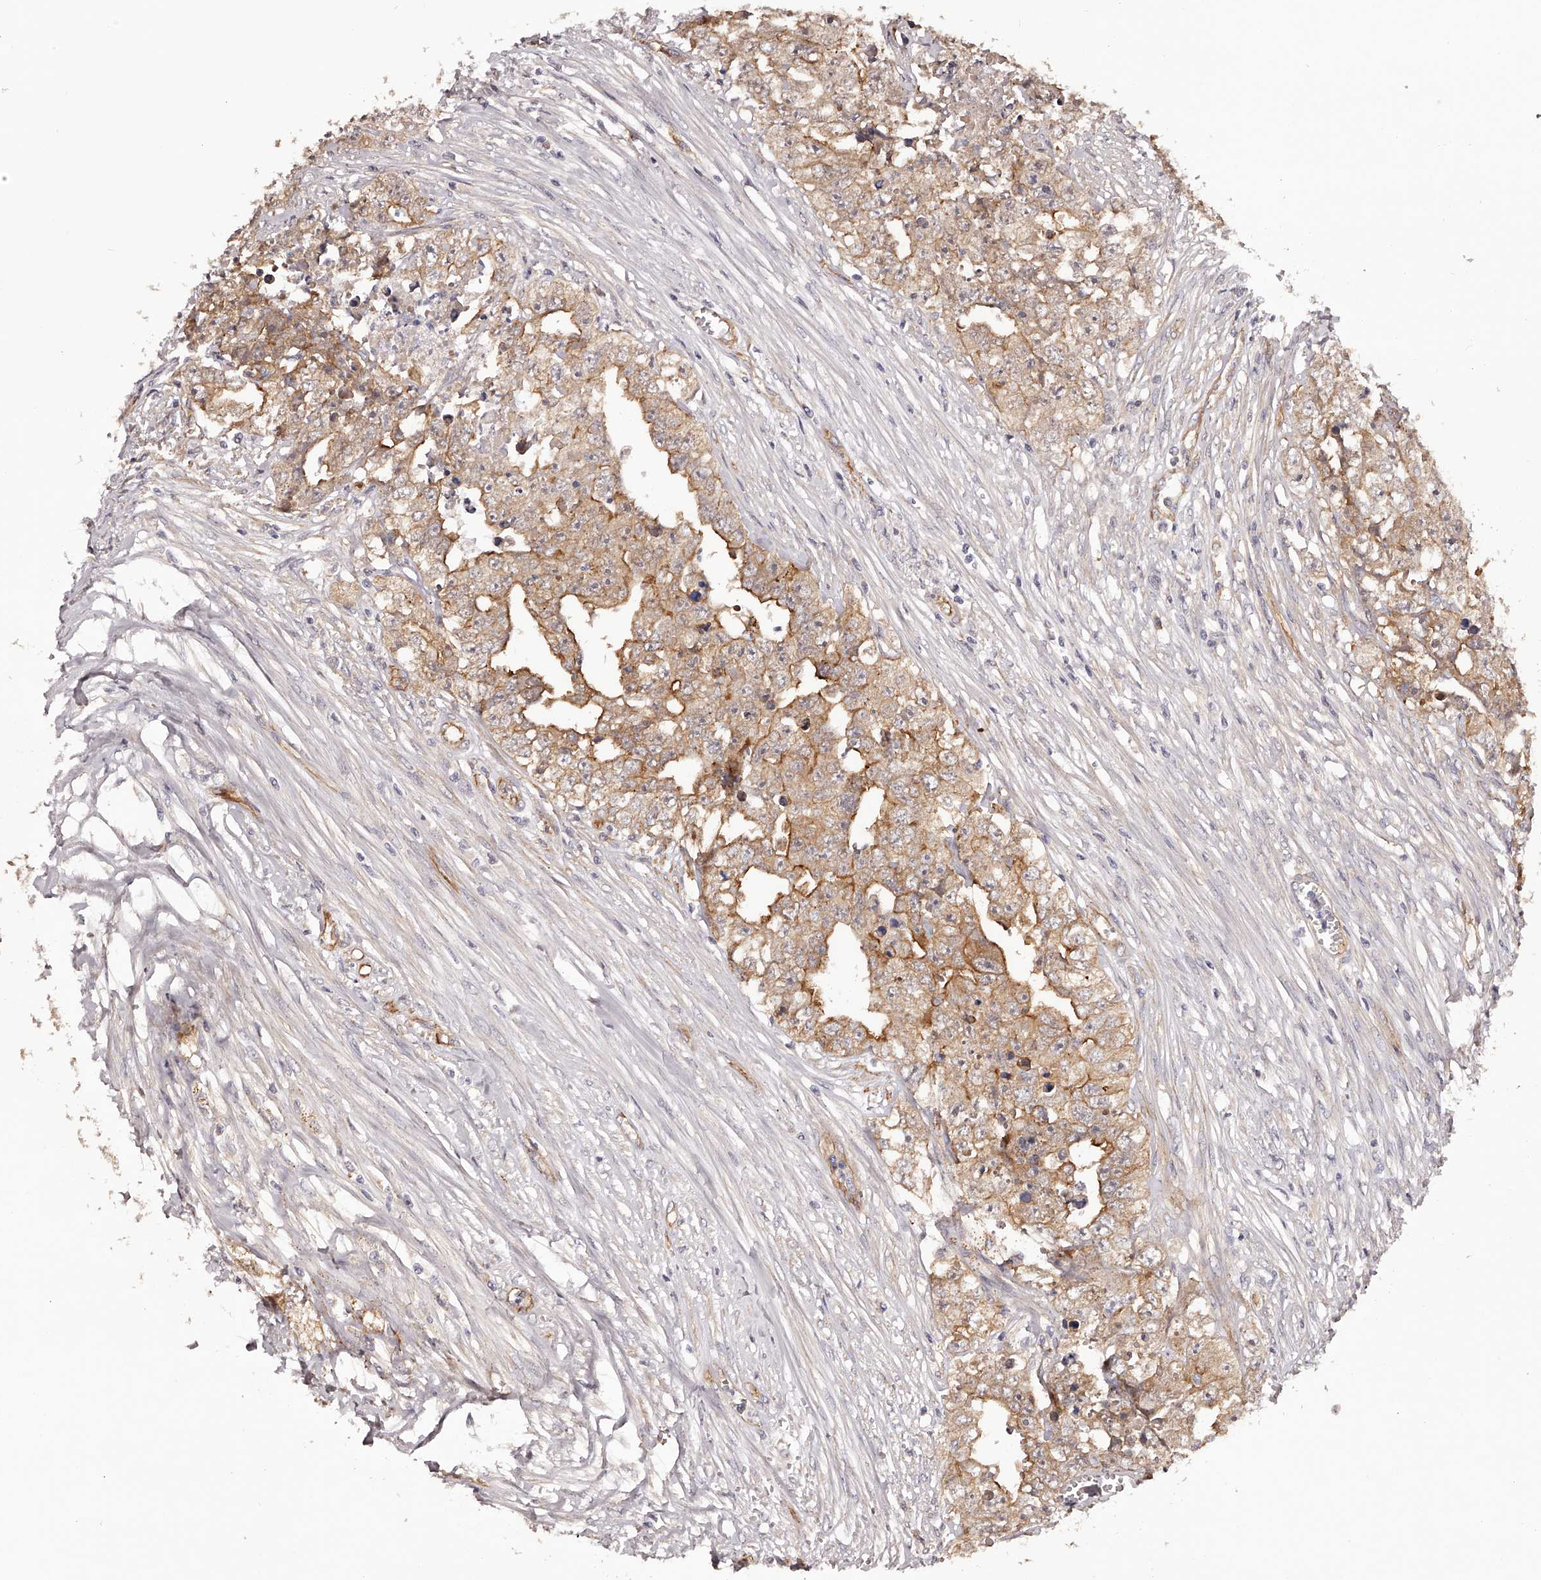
{"staining": {"intensity": "moderate", "quantity": ">75%", "location": "cytoplasmic/membranous"}, "tissue": "testis cancer", "cell_type": "Tumor cells", "image_type": "cancer", "snomed": [{"axis": "morphology", "description": "Seminoma, NOS"}, {"axis": "morphology", "description": "Carcinoma, Embryonal, NOS"}, {"axis": "topography", "description": "Testis"}], "caption": "Human embryonal carcinoma (testis) stained with a protein marker demonstrates moderate staining in tumor cells.", "gene": "LTV1", "patient": {"sex": "male", "age": 43}}